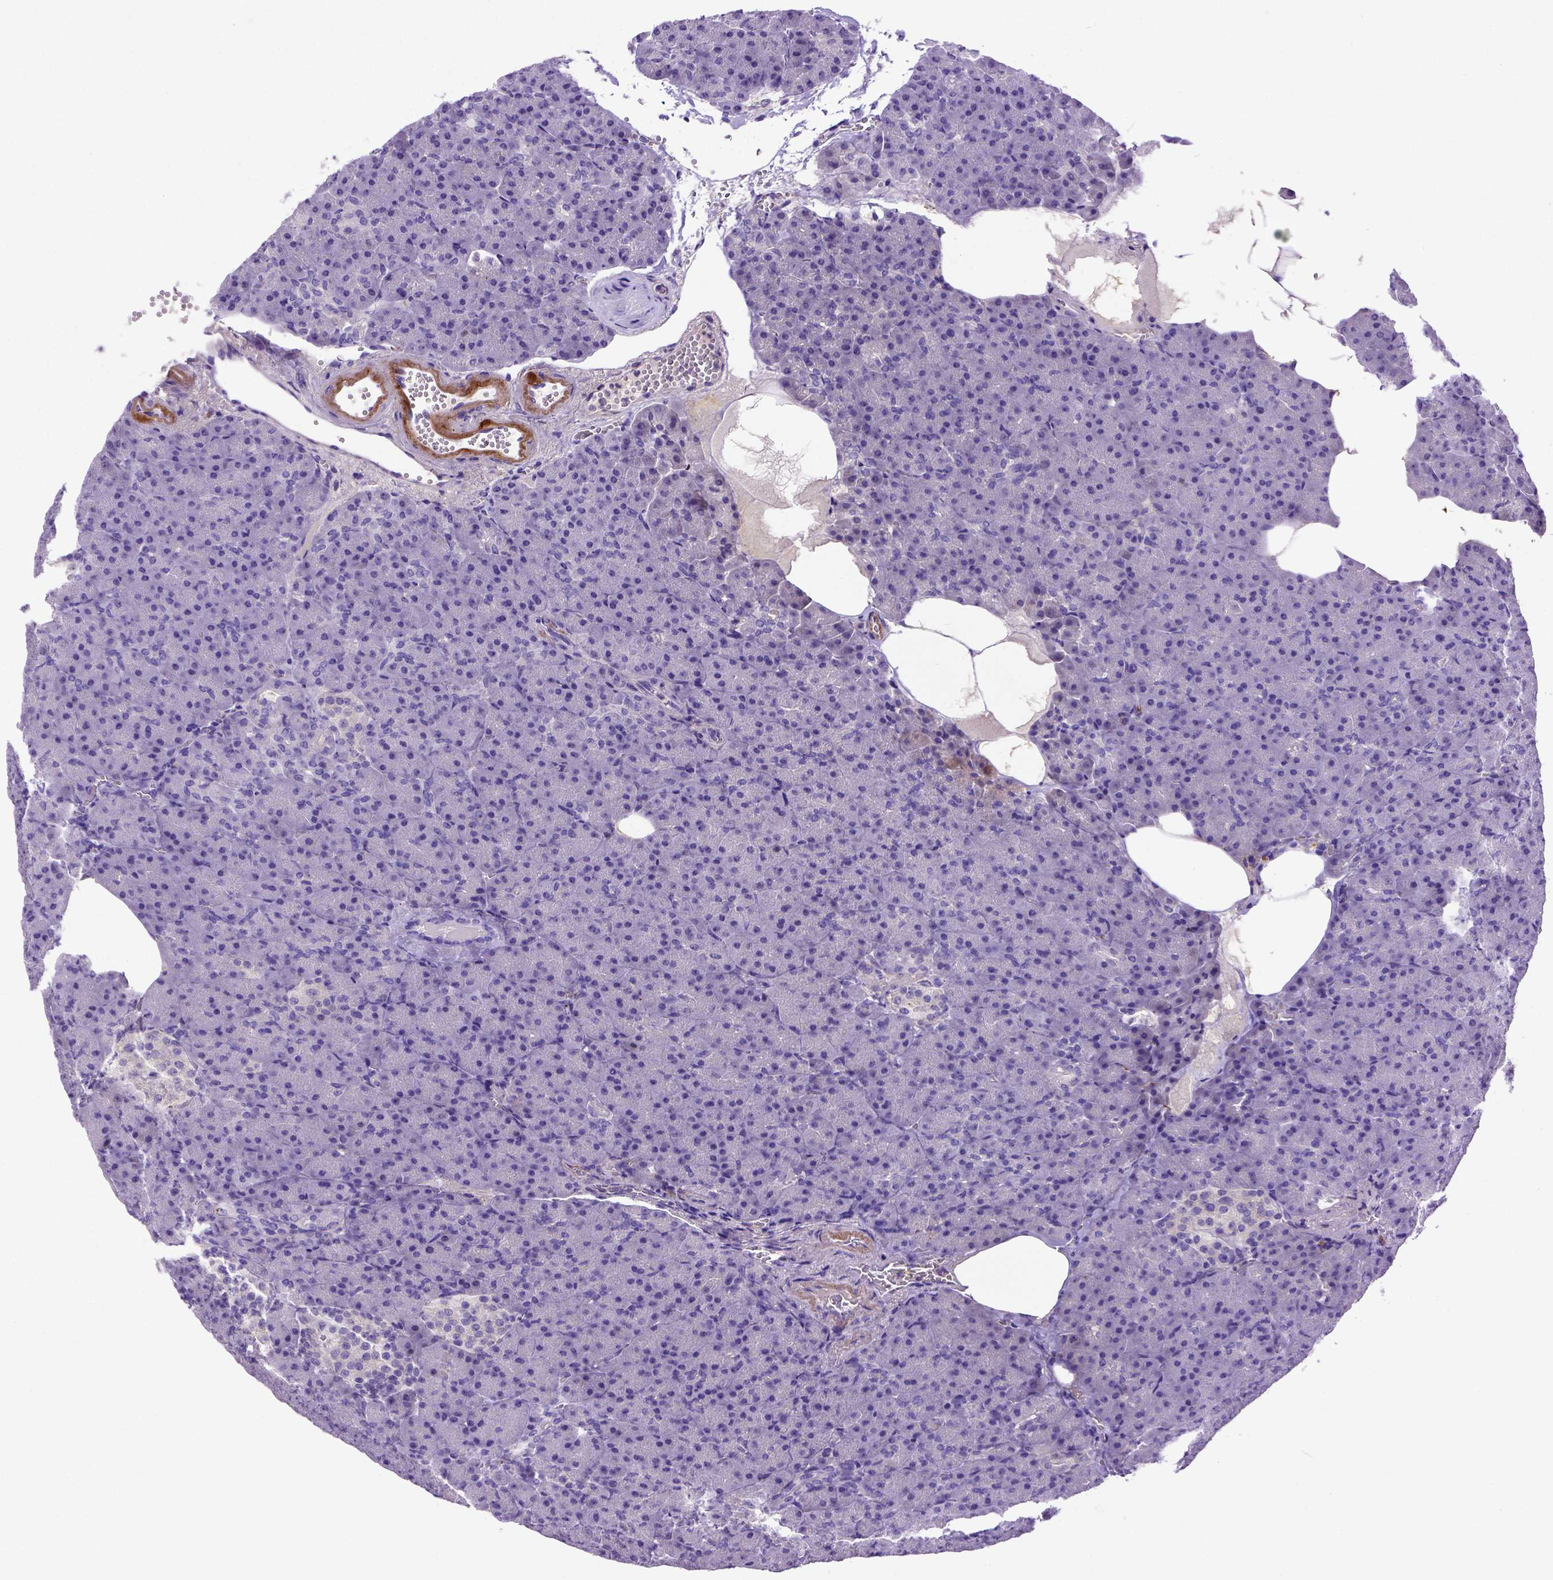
{"staining": {"intensity": "weak", "quantity": "<25%", "location": "cytoplasmic/membranous"}, "tissue": "pancreas", "cell_type": "Exocrine glandular cells", "image_type": "normal", "snomed": [{"axis": "morphology", "description": "Normal tissue, NOS"}, {"axis": "topography", "description": "Pancreas"}], "caption": "Photomicrograph shows no significant protein positivity in exocrine glandular cells of normal pancreas.", "gene": "ADAM12", "patient": {"sex": "female", "age": 74}}